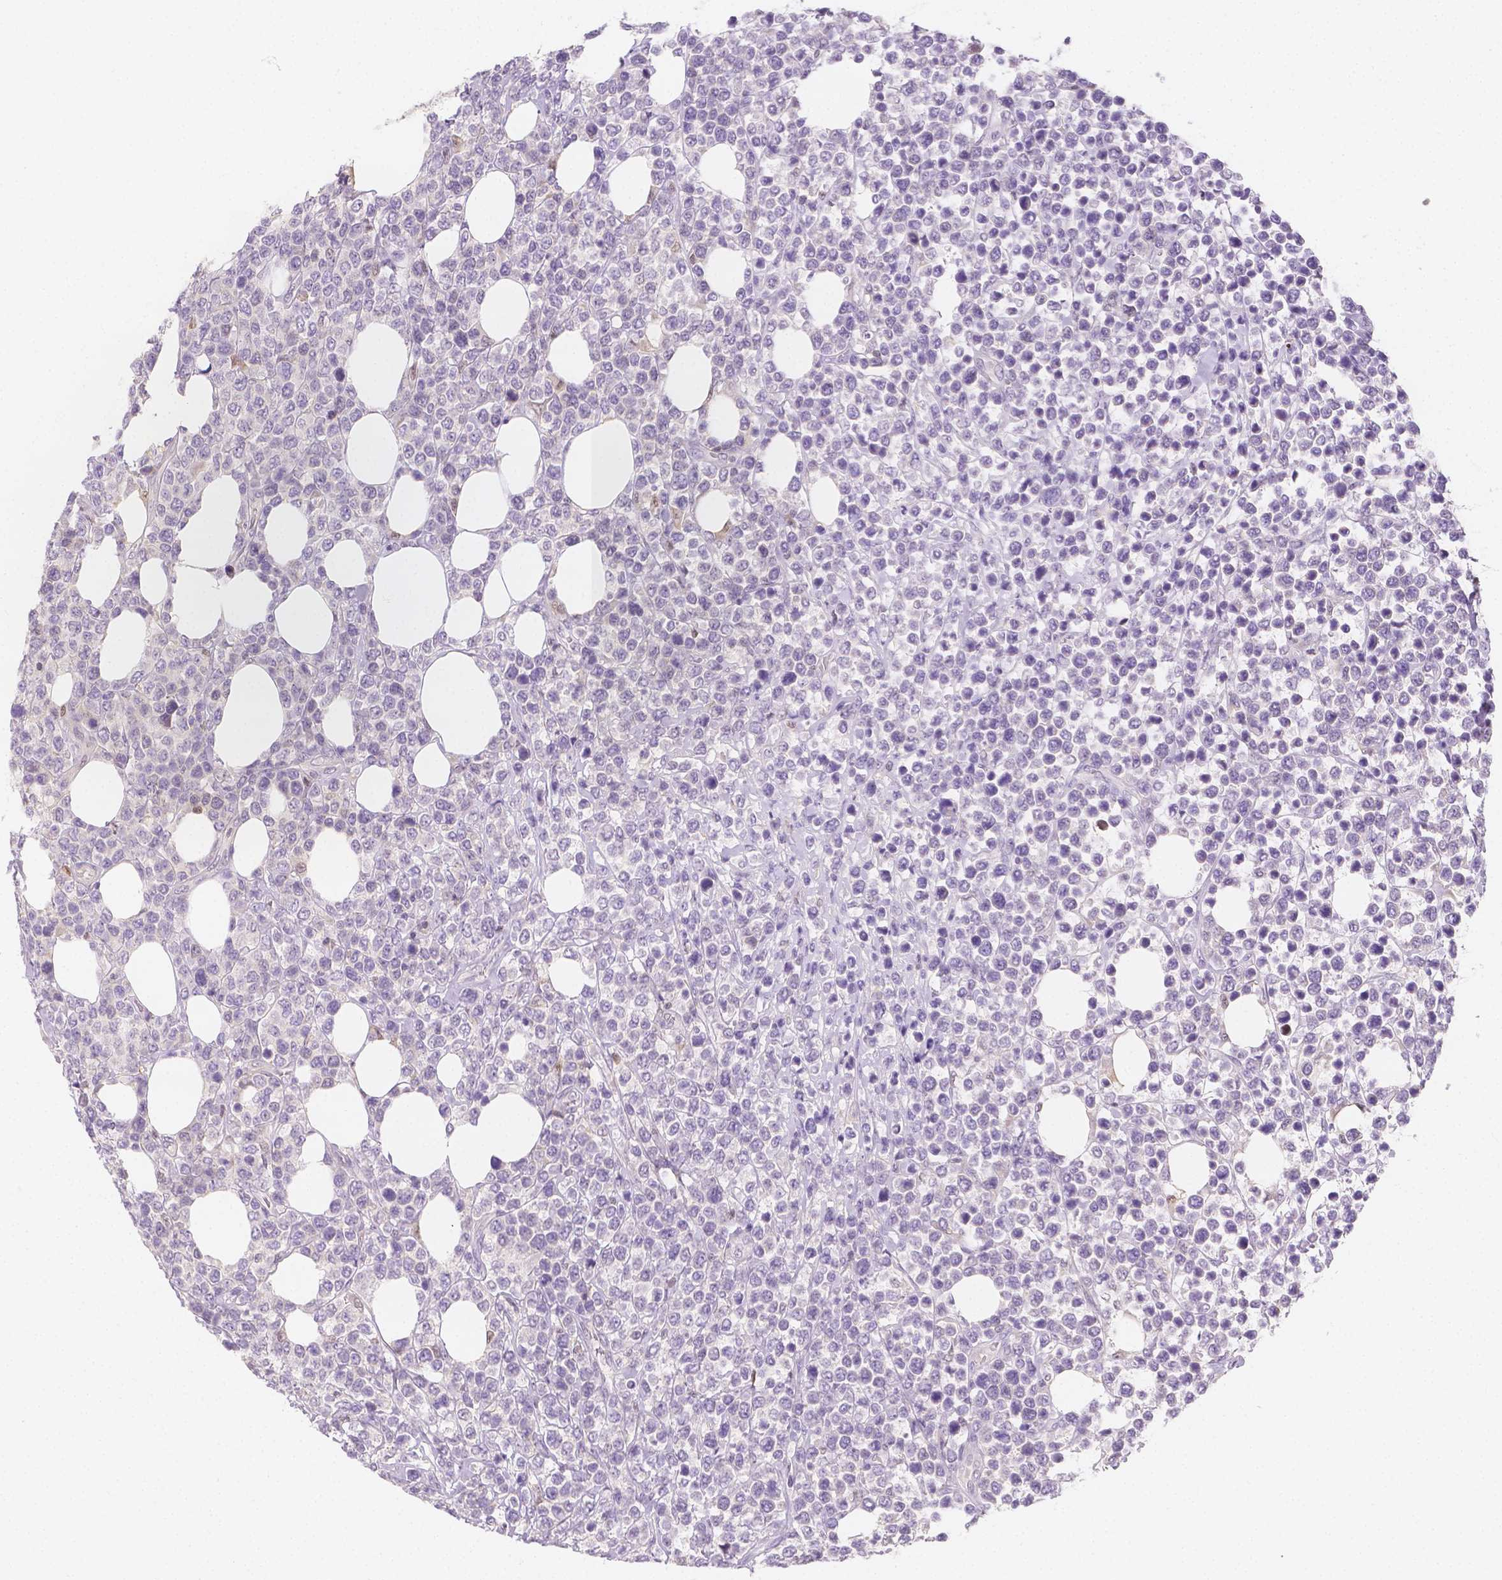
{"staining": {"intensity": "negative", "quantity": "none", "location": "none"}, "tissue": "lymphoma", "cell_type": "Tumor cells", "image_type": "cancer", "snomed": [{"axis": "morphology", "description": "Malignant lymphoma, non-Hodgkin's type, High grade"}, {"axis": "topography", "description": "Soft tissue"}], "caption": "Human high-grade malignant lymphoma, non-Hodgkin's type stained for a protein using IHC exhibits no staining in tumor cells.", "gene": "SGTB", "patient": {"sex": "female", "age": 56}}